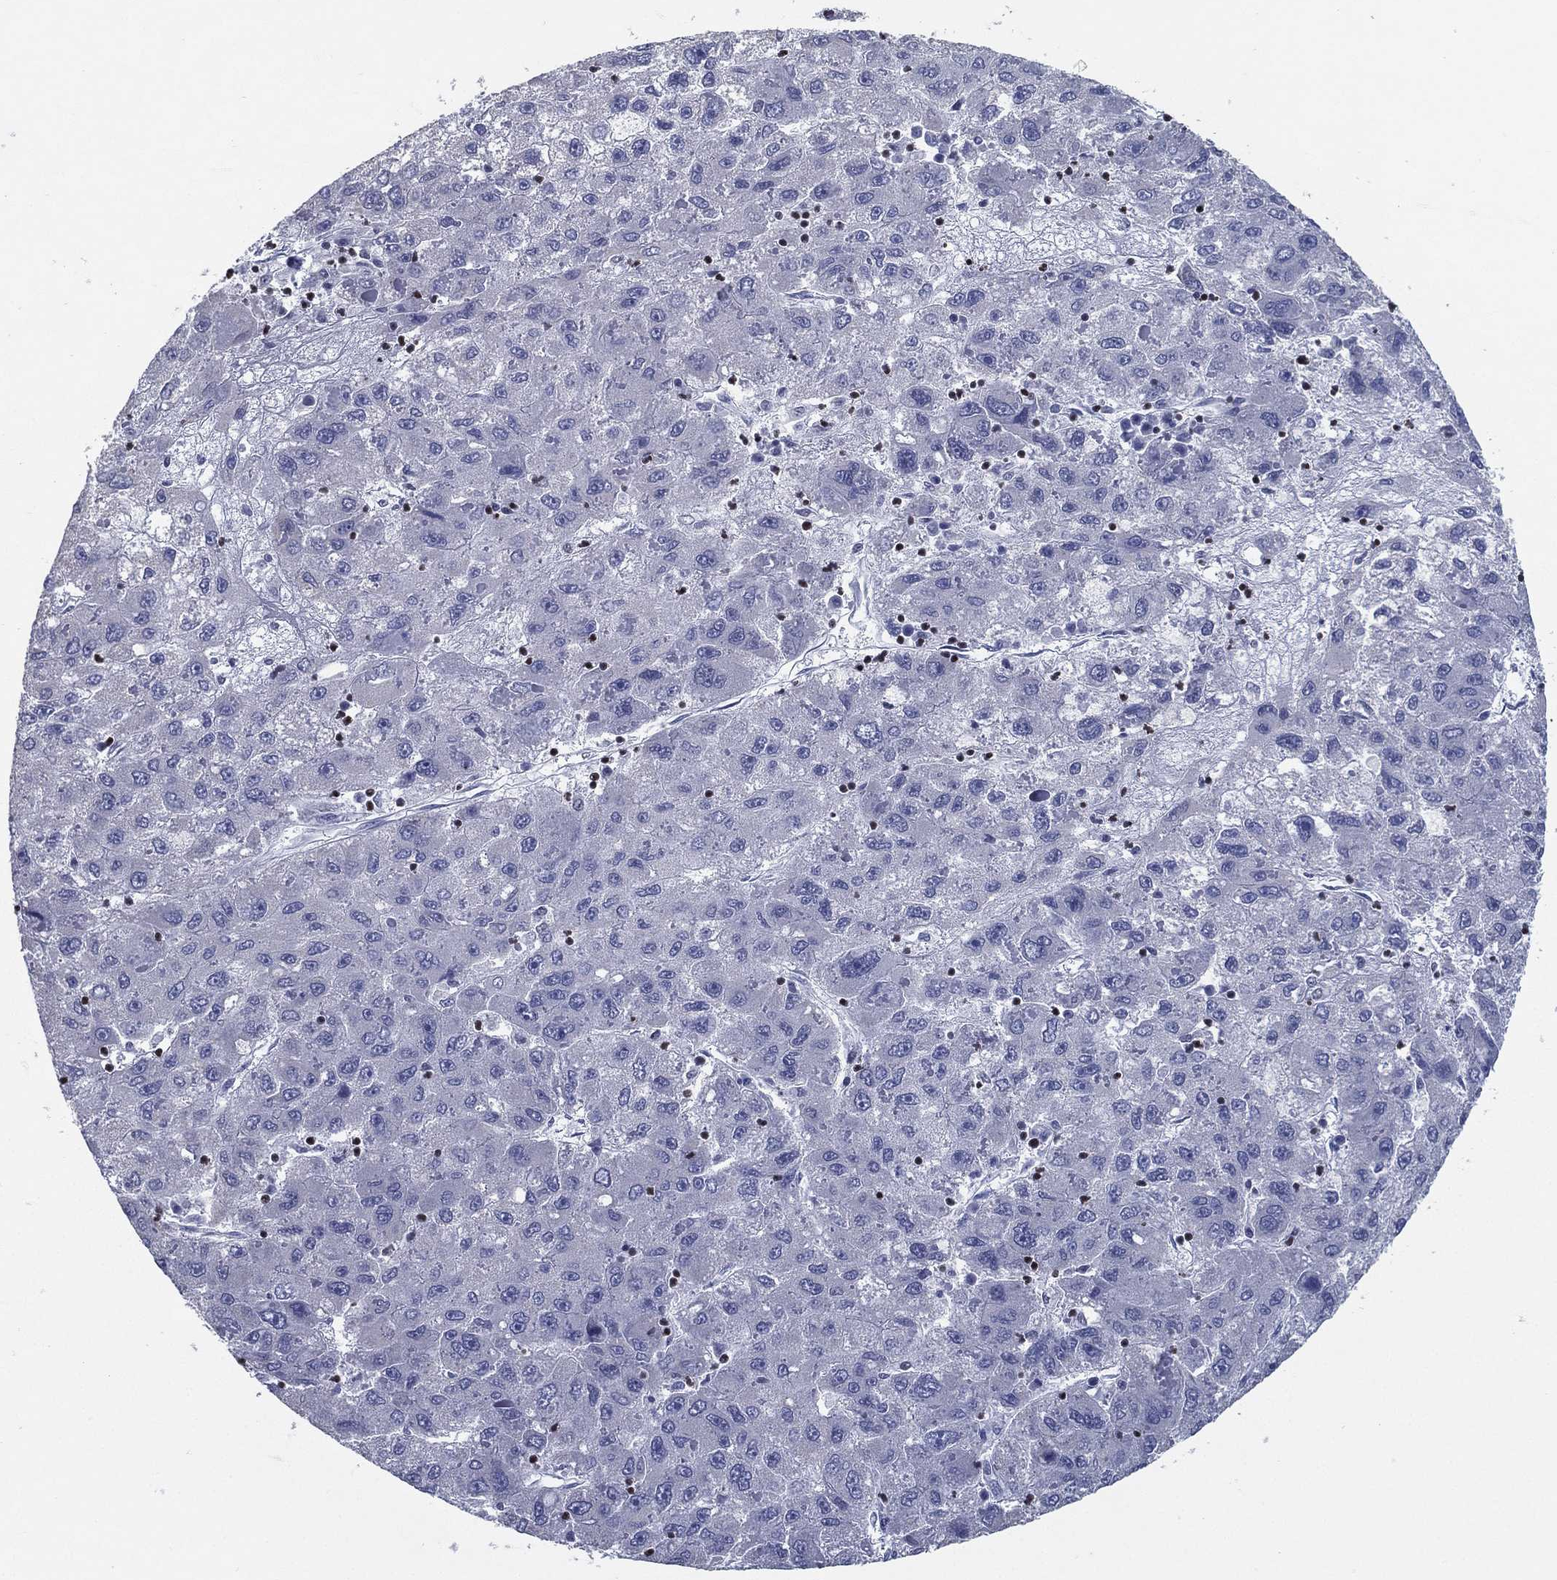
{"staining": {"intensity": "negative", "quantity": "none", "location": "none"}, "tissue": "liver cancer", "cell_type": "Tumor cells", "image_type": "cancer", "snomed": [{"axis": "morphology", "description": "Carcinoma, Hepatocellular, NOS"}, {"axis": "topography", "description": "Liver"}], "caption": "Protein analysis of liver cancer (hepatocellular carcinoma) exhibits no significant positivity in tumor cells. (DAB (3,3'-diaminobenzidine) immunohistochemistry, high magnification).", "gene": "PYHIN1", "patient": {"sex": "male", "age": 75}}